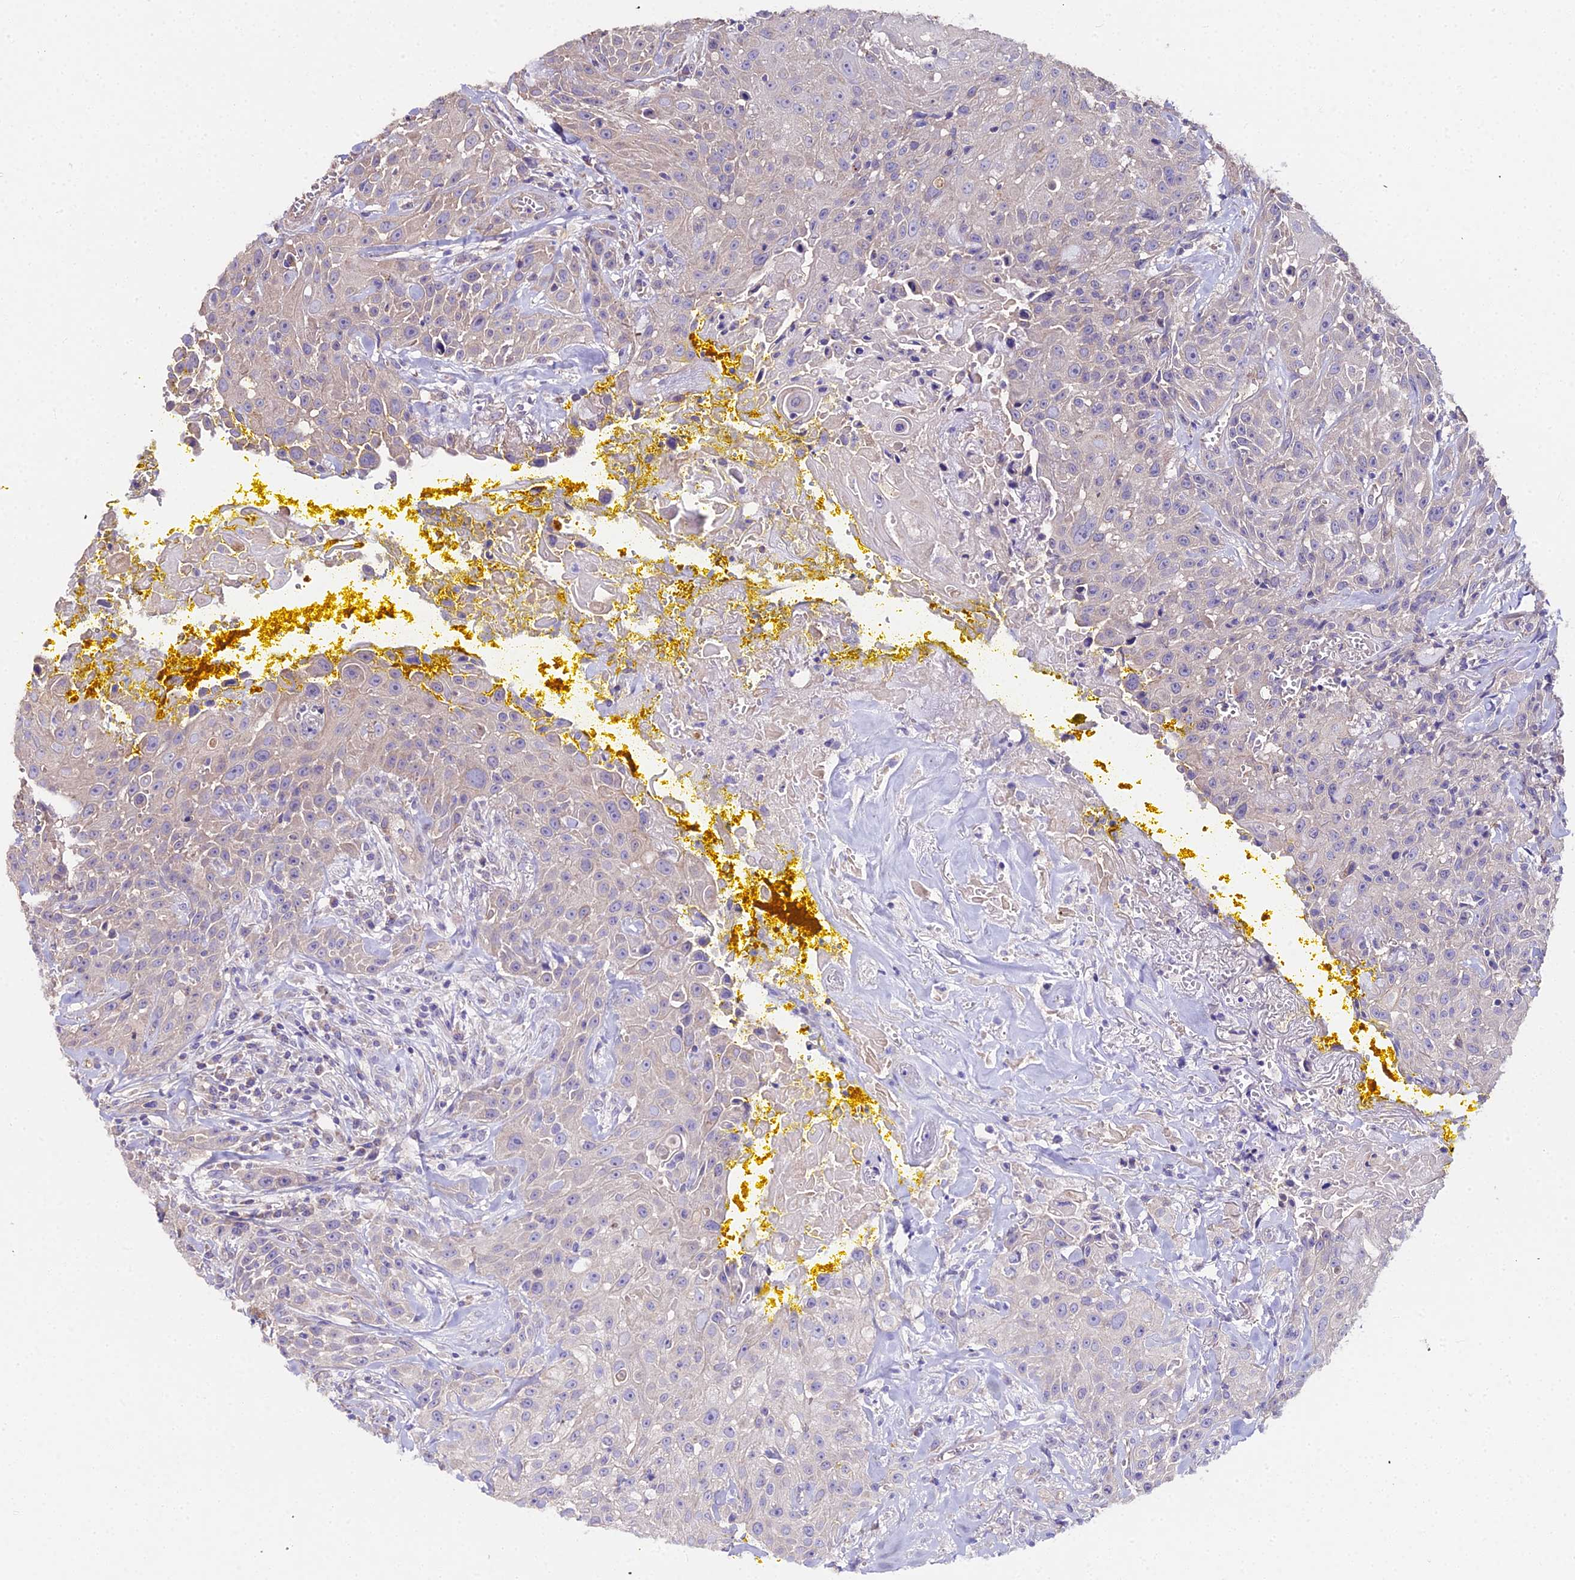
{"staining": {"intensity": "negative", "quantity": "none", "location": "none"}, "tissue": "head and neck cancer", "cell_type": "Tumor cells", "image_type": "cancer", "snomed": [{"axis": "morphology", "description": "Squamous cell carcinoma, NOS"}, {"axis": "topography", "description": "Oral tissue"}, {"axis": "topography", "description": "Head-Neck"}], "caption": "IHC of head and neck cancer (squamous cell carcinoma) demonstrates no positivity in tumor cells. The staining was performed using DAB (3,3'-diaminobenzidine) to visualize the protein expression in brown, while the nuclei were stained in blue with hematoxylin (Magnification: 20x).", "gene": "METTL13", "patient": {"sex": "female", "age": 82}}